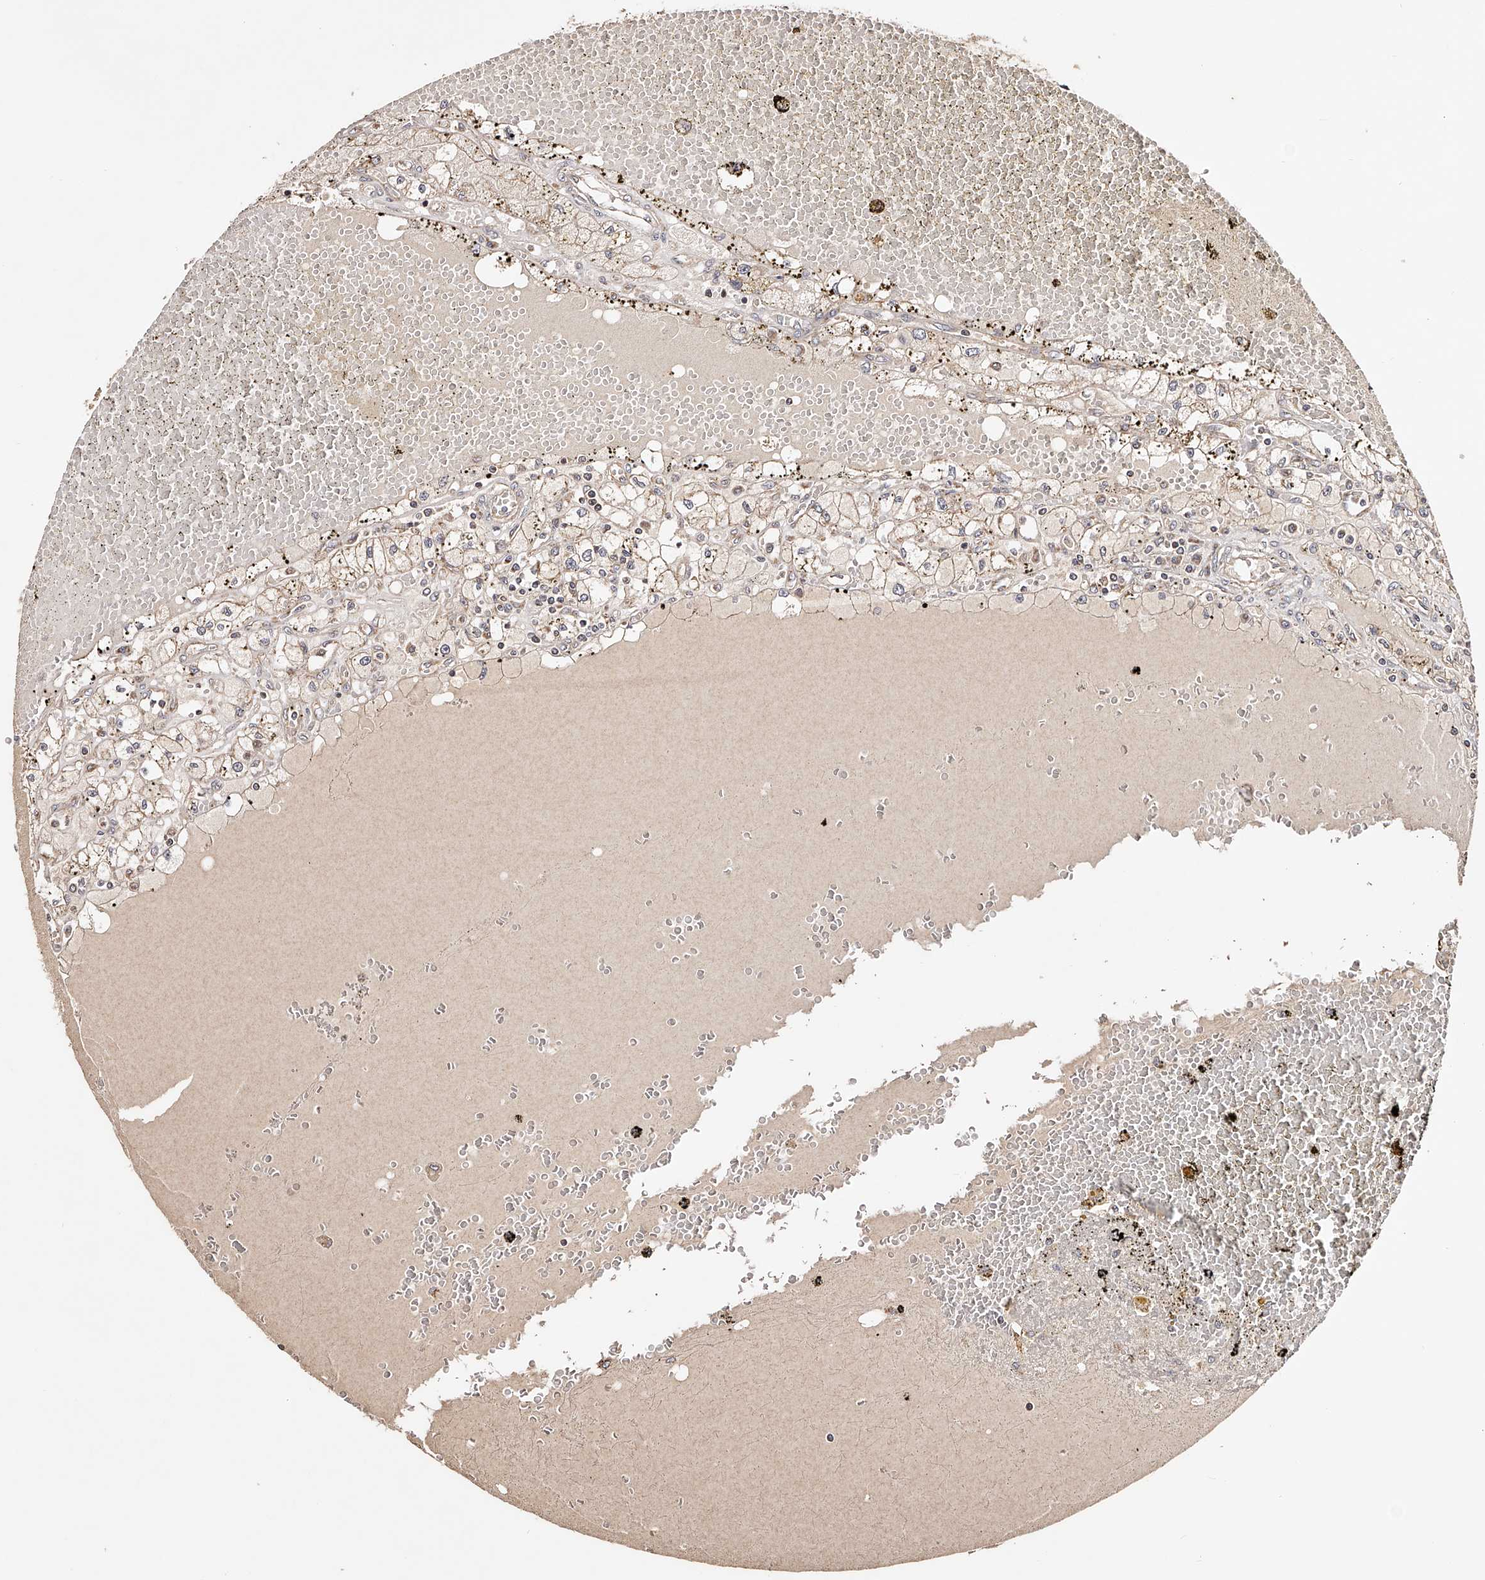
{"staining": {"intensity": "negative", "quantity": "none", "location": "none"}, "tissue": "renal cancer", "cell_type": "Tumor cells", "image_type": "cancer", "snomed": [{"axis": "morphology", "description": "Adenocarcinoma, NOS"}, {"axis": "topography", "description": "Kidney"}], "caption": "Immunohistochemical staining of human adenocarcinoma (renal) displays no significant expression in tumor cells.", "gene": "USP21", "patient": {"sex": "male", "age": 56}}